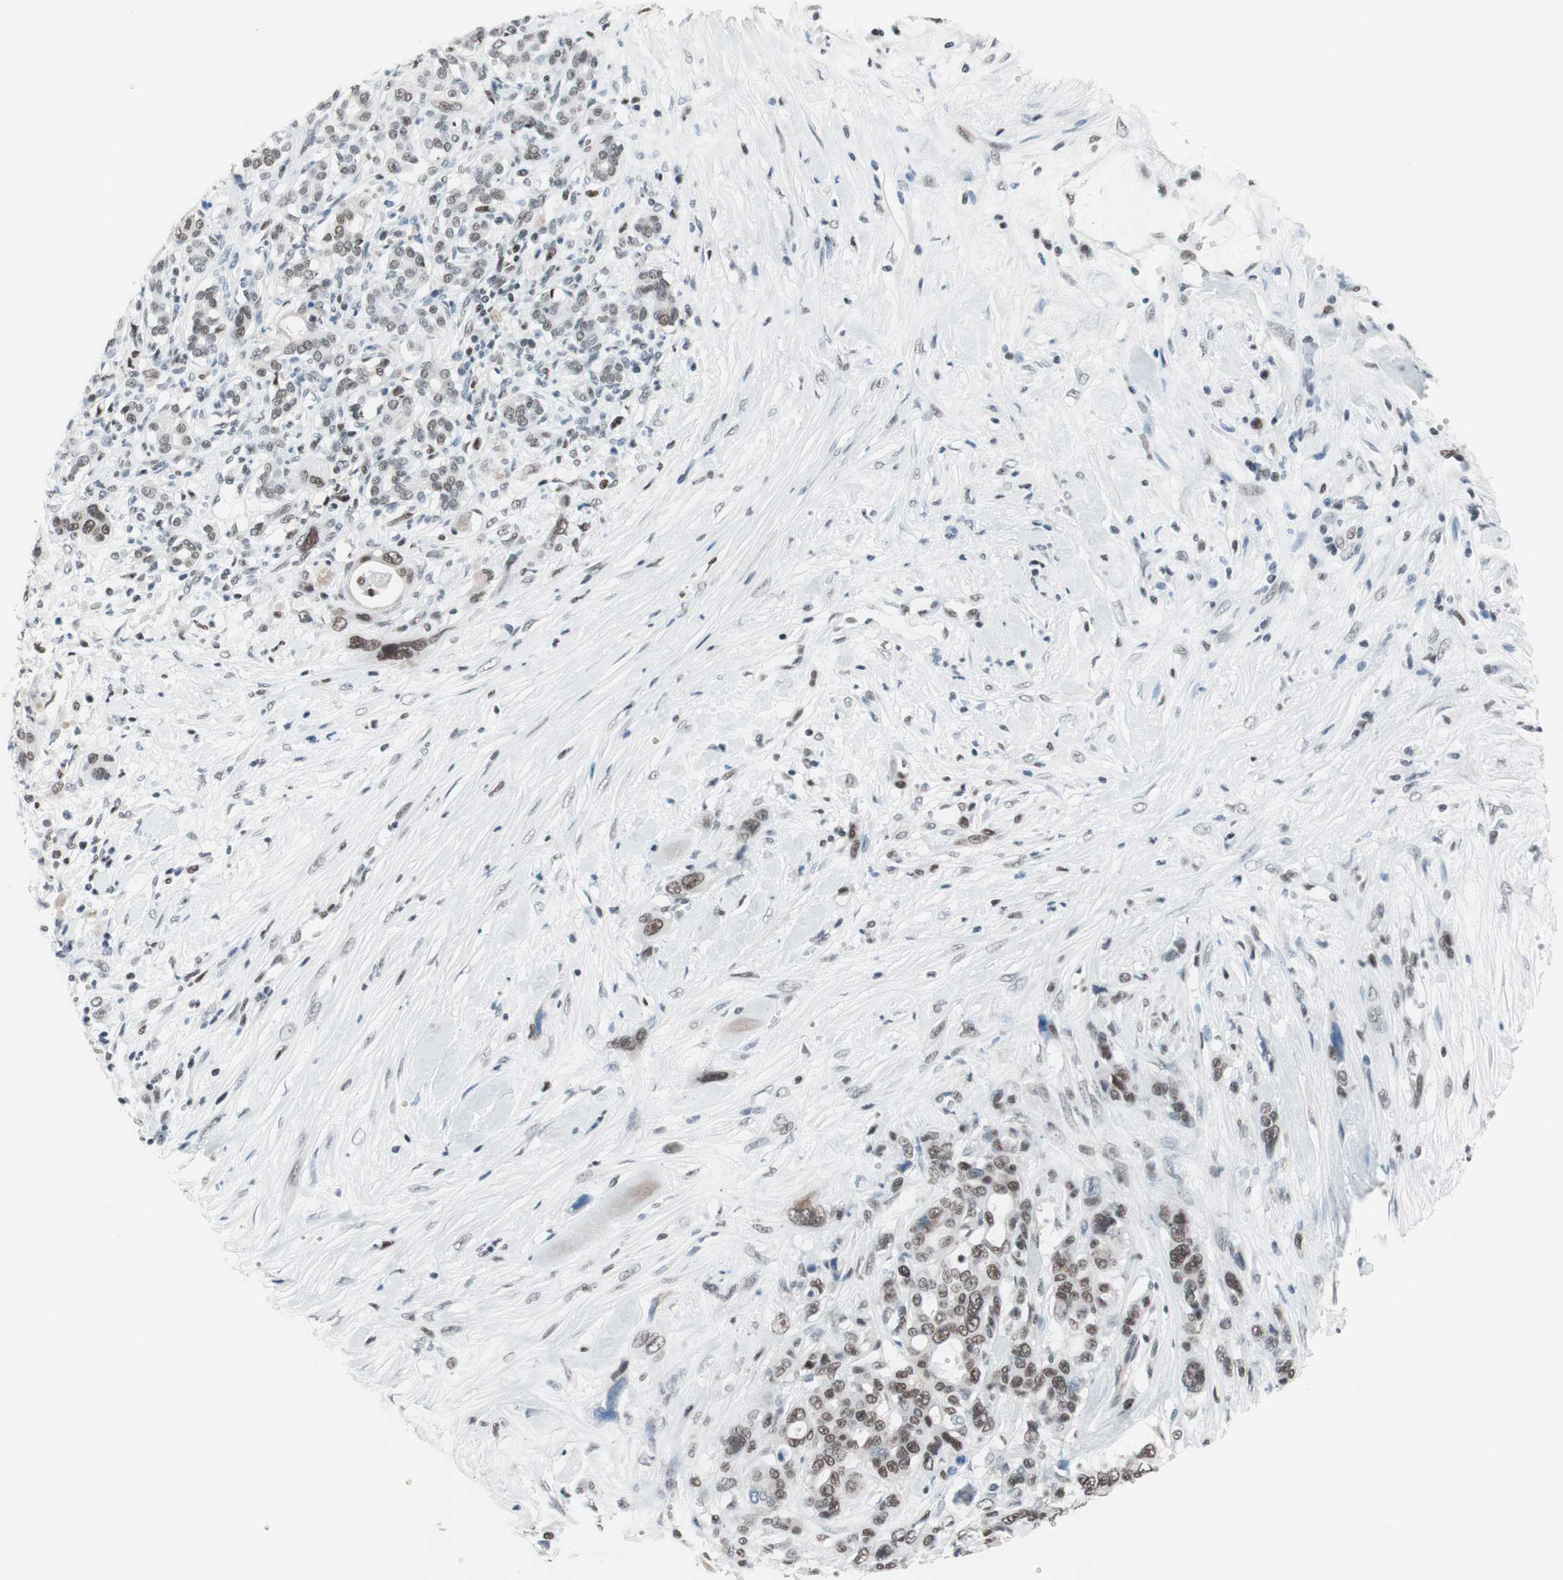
{"staining": {"intensity": "moderate", "quantity": ">75%", "location": "nuclear"}, "tissue": "pancreatic cancer", "cell_type": "Tumor cells", "image_type": "cancer", "snomed": [{"axis": "morphology", "description": "Adenocarcinoma, NOS"}, {"axis": "topography", "description": "Pancreas"}], "caption": "Protein expression by immunohistochemistry (IHC) reveals moderate nuclear expression in about >75% of tumor cells in pancreatic cancer (adenocarcinoma).", "gene": "ARID1A", "patient": {"sex": "male", "age": 46}}